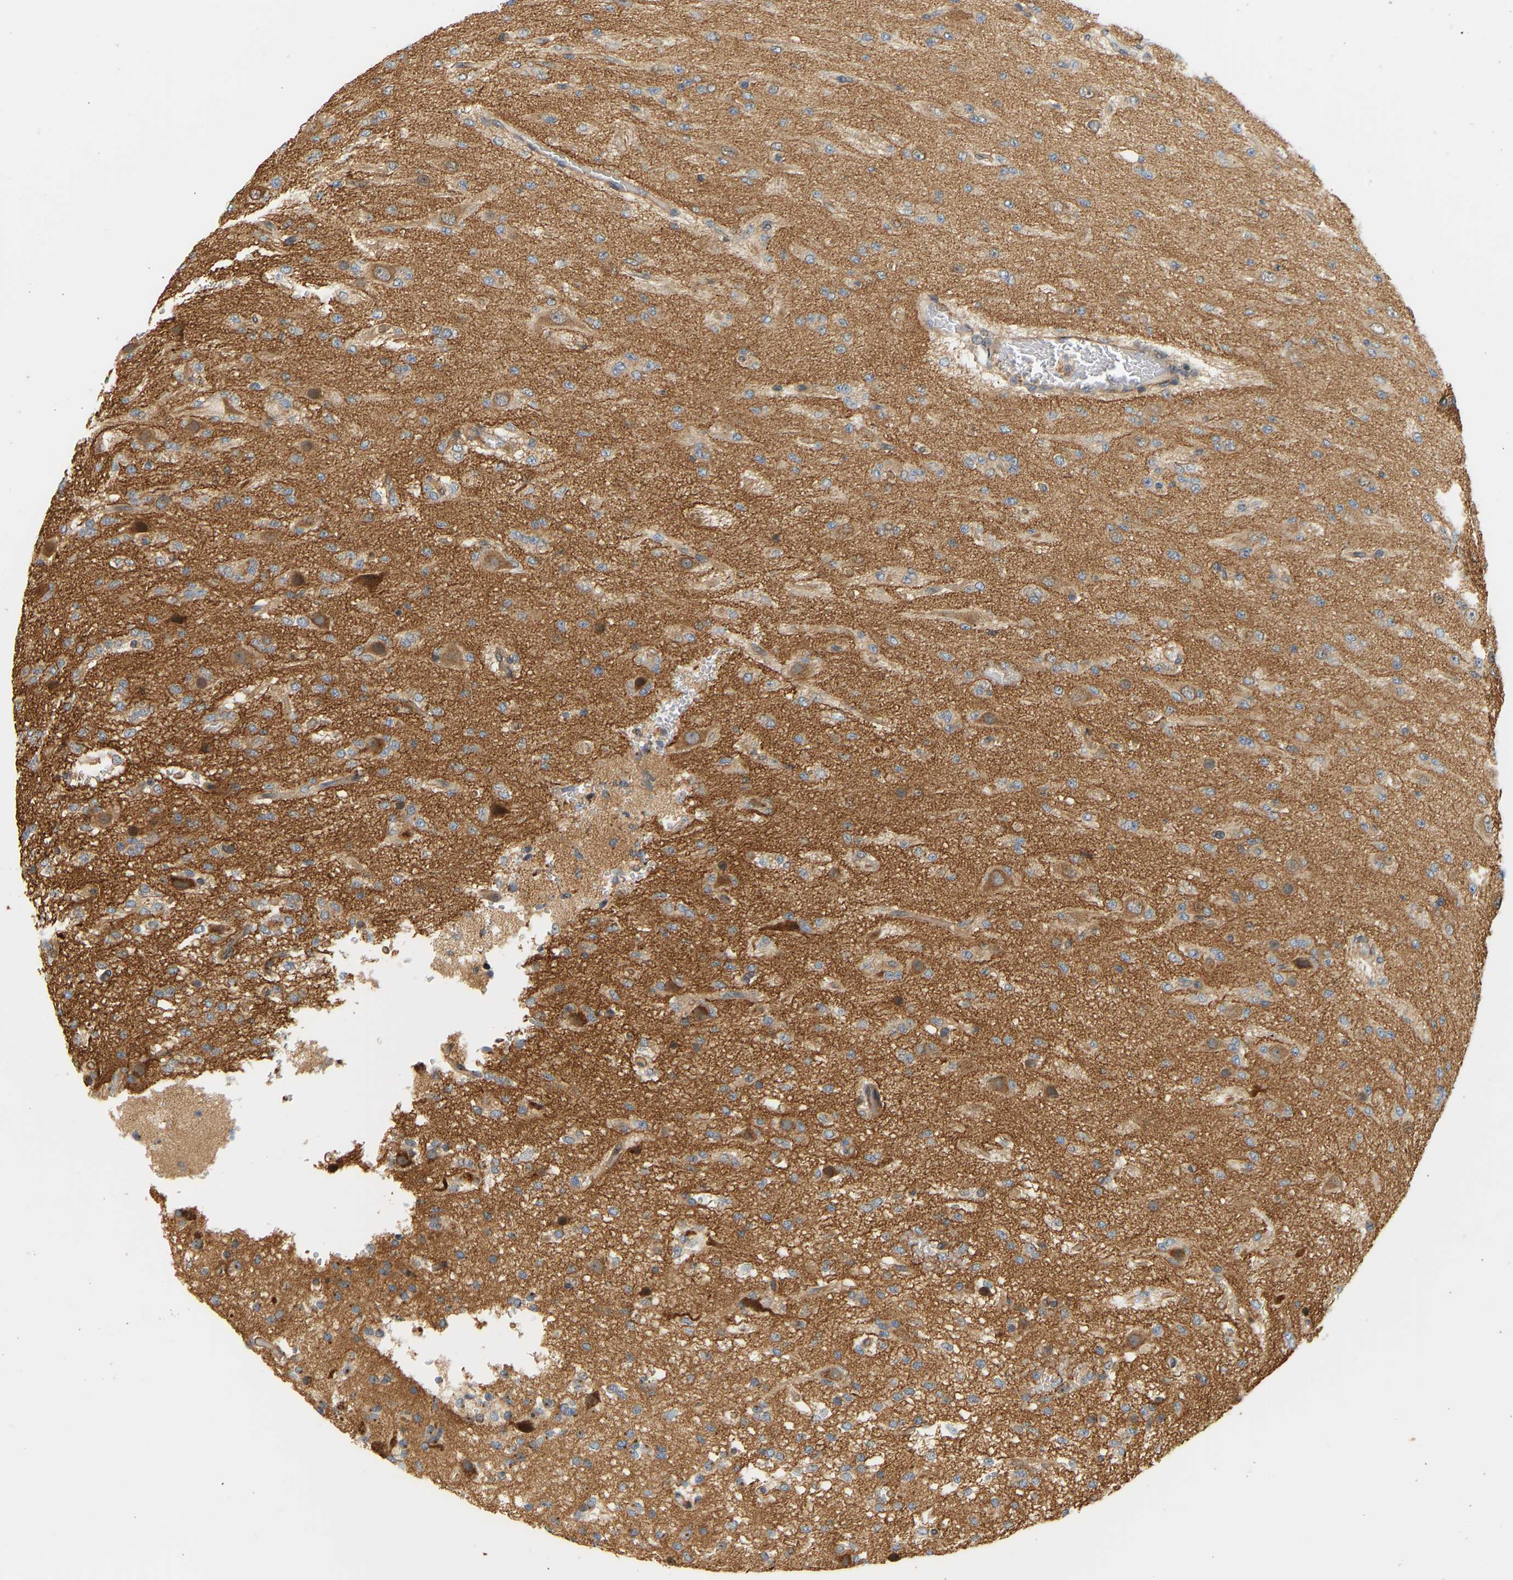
{"staining": {"intensity": "weak", "quantity": "<25%", "location": "cytoplasmic/membranous"}, "tissue": "glioma", "cell_type": "Tumor cells", "image_type": "cancer", "snomed": [{"axis": "morphology", "description": "Glioma, malignant, Low grade"}, {"axis": "topography", "description": "Brain"}], "caption": "IHC histopathology image of human glioma stained for a protein (brown), which reveals no expression in tumor cells. (Brightfield microscopy of DAB IHC at high magnification).", "gene": "CEP57", "patient": {"sex": "male", "age": 38}}